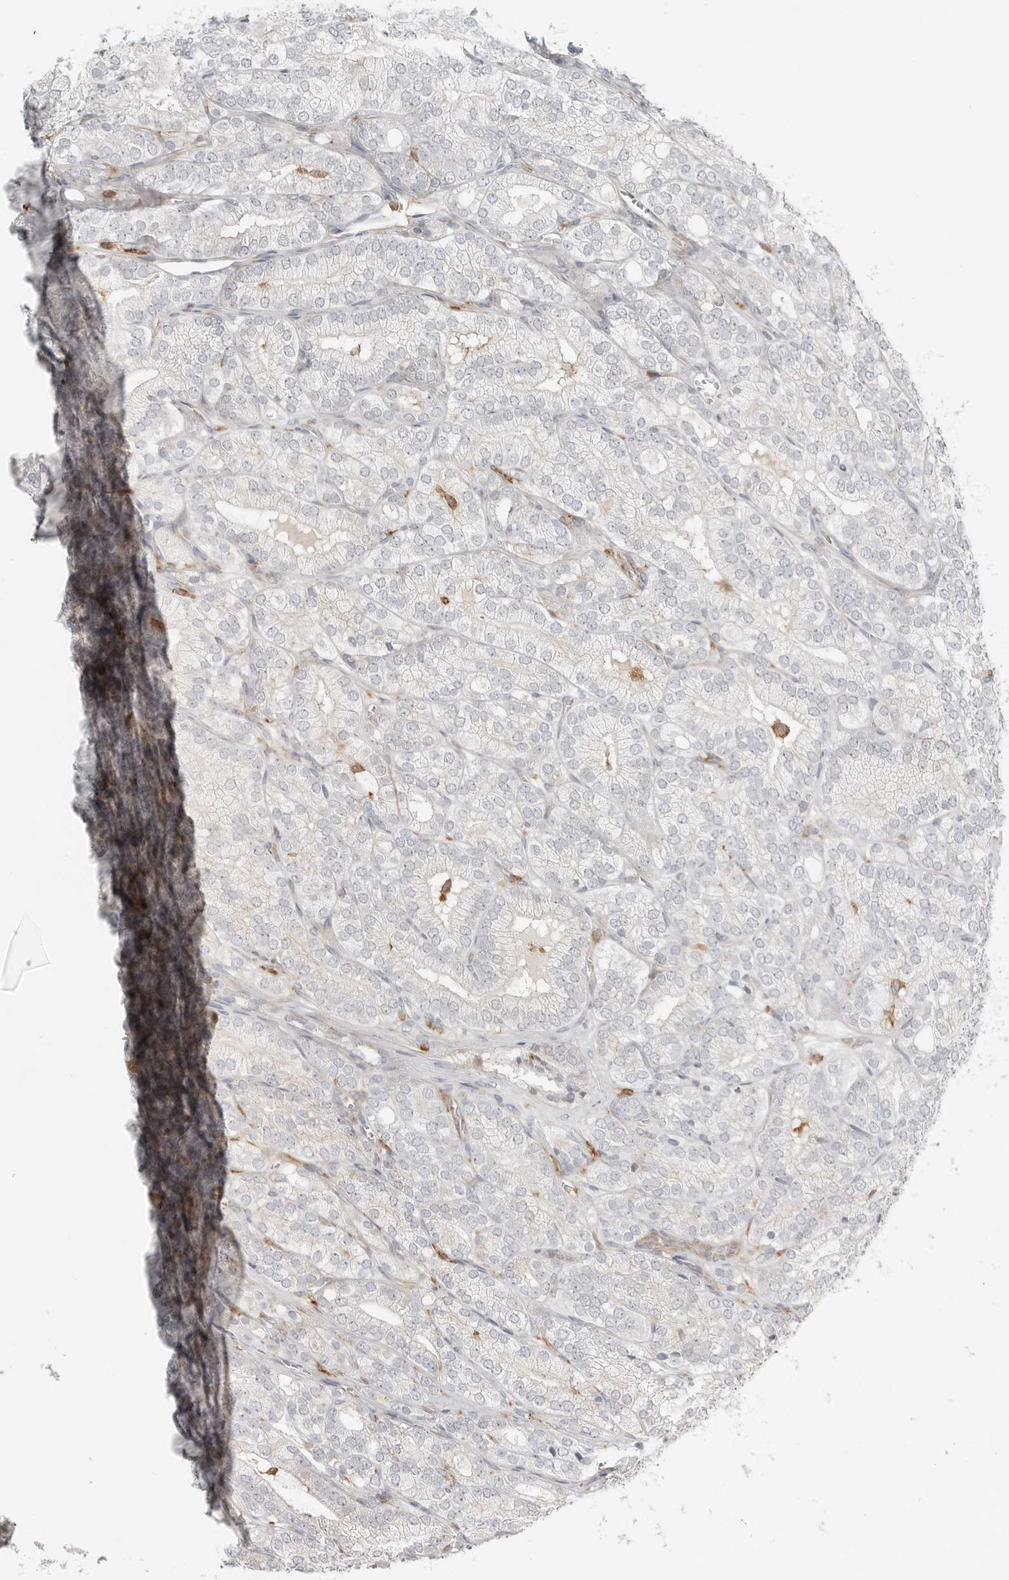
{"staining": {"intensity": "negative", "quantity": "none", "location": "none"}, "tissue": "prostate cancer", "cell_type": "Tumor cells", "image_type": "cancer", "snomed": [{"axis": "morphology", "description": "Adenocarcinoma, High grade"}, {"axis": "topography", "description": "Prostate"}], "caption": "DAB (3,3'-diaminobenzidine) immunohistochemical staining of human high-grade adenocarcinoma (prostate) demonstrates no significant expression in tumor cells.", "gene": "LEFTY2", "patient": {"sex": "male", "age": 57}}